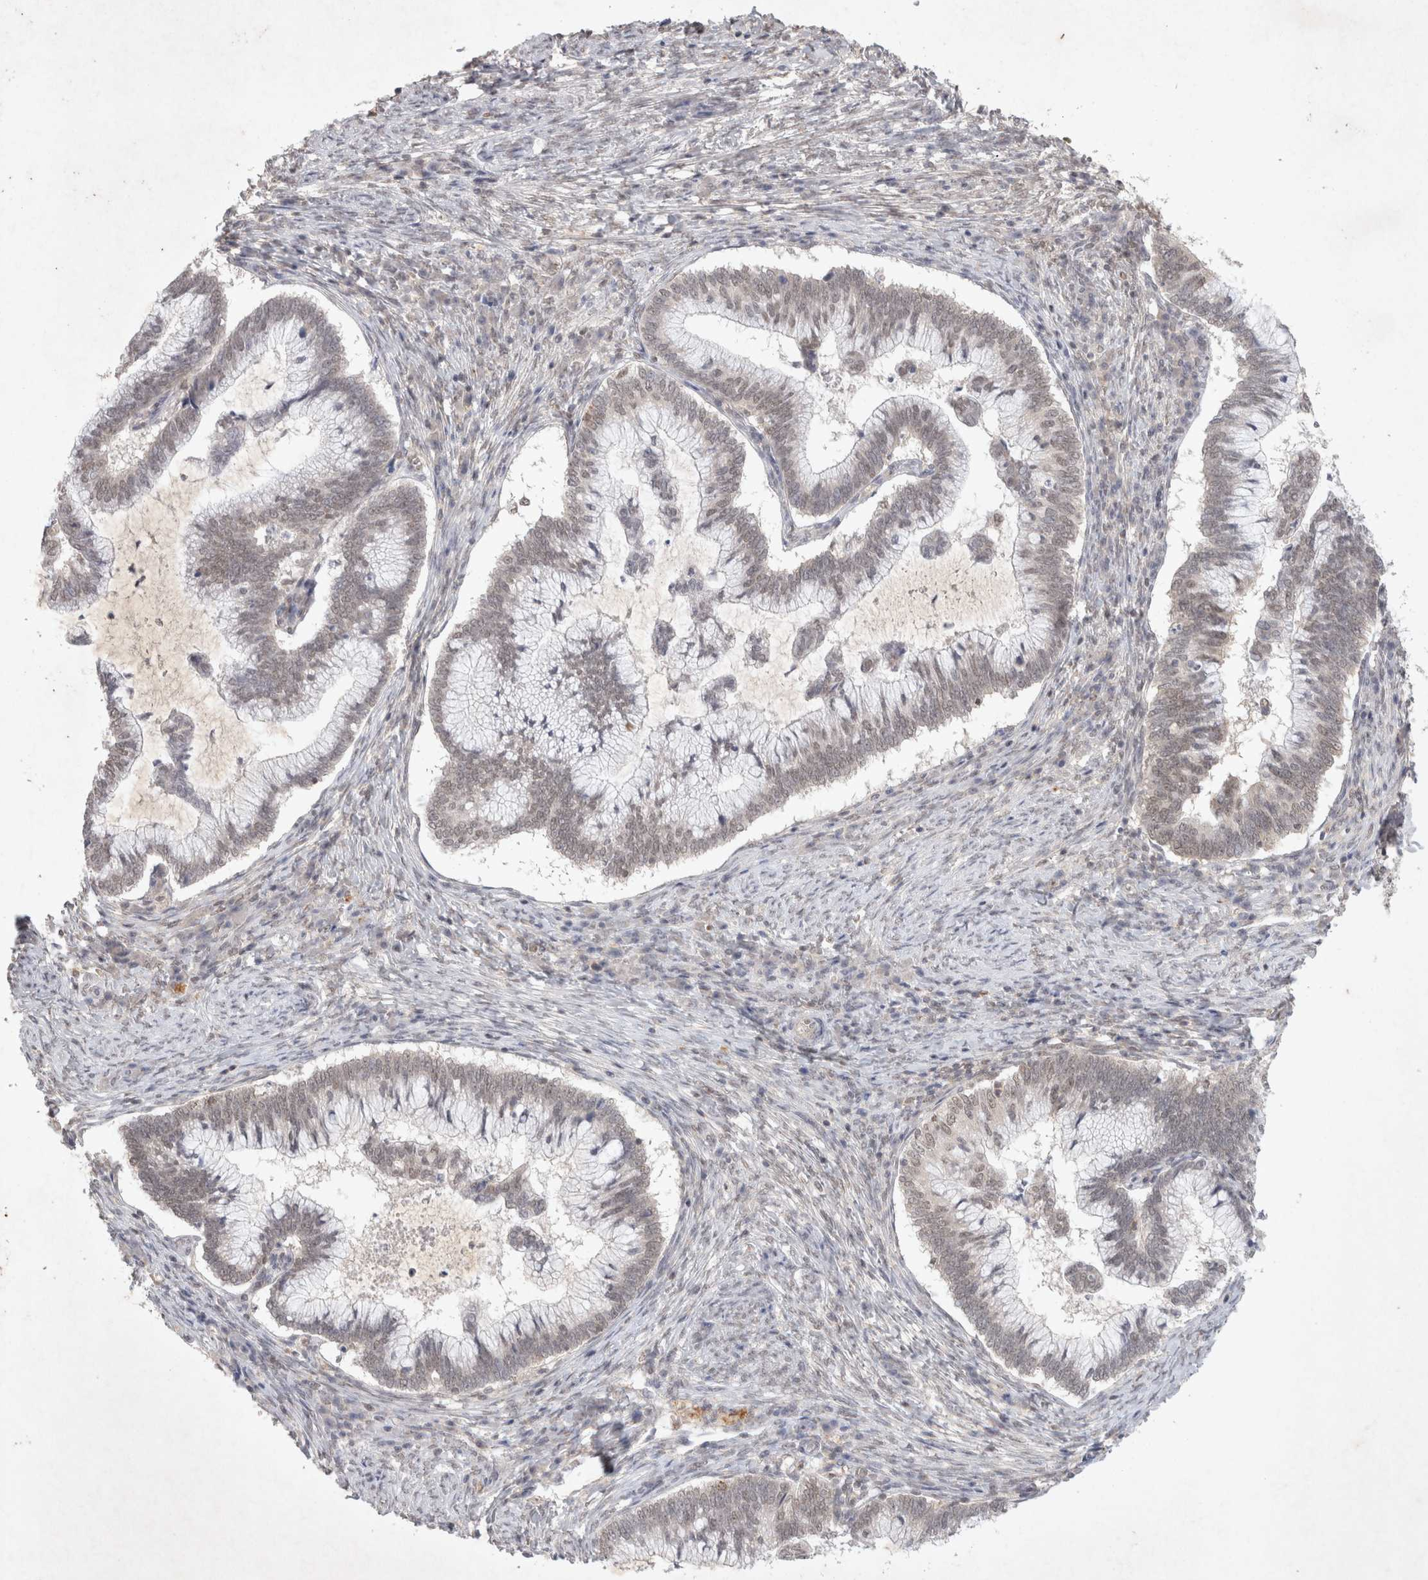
{"staining": {"intensity": "weak", "quantity": "25%-75%", "location": "nuclear"}, "tissue": "cervical cancer", "cell_type": "Tumor cells", "image_type": "cancer", "snomed": [{"axis": "morphology", "description": "Adenocarcinoma, NOS"}, {"axis": "topography", "description": "Cervix"}], "caption": "Protein staining reveals weak nuclear positivity in approximately 25%-75% of tumor cells in adenocarcinoma (cervical). Nuclei are stained in blue.", "gene": "FBXO42", "patient": {"sex": "female", "age": 36}}